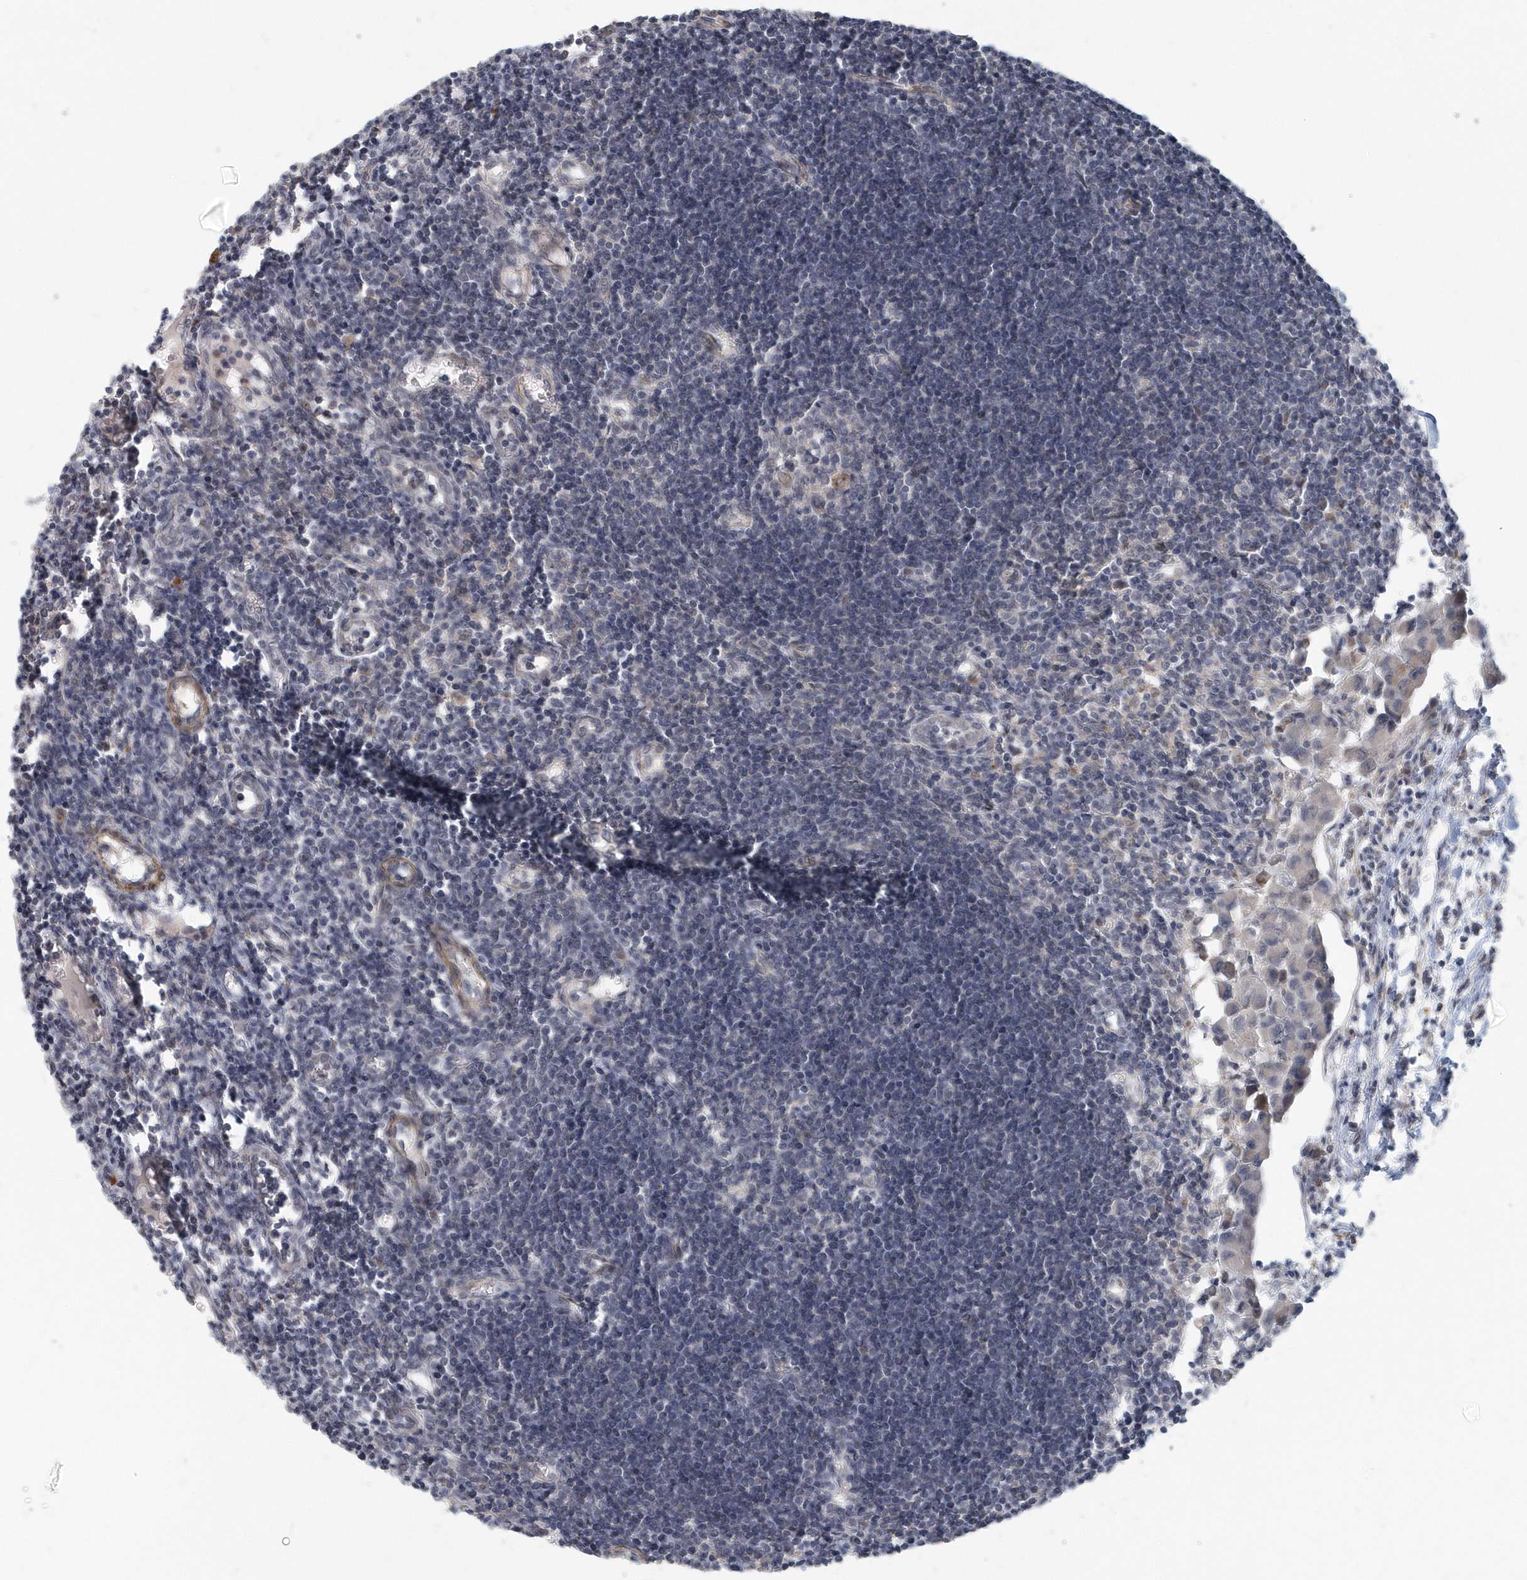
{"staining": {"intensity": "negative", "quantity": "none", "location": "none"}, "tissue": "lymph node", "cell_type": "Germinal center cells", "image_type": "normal", "snomed": [{"axis": "morphology", "description": "Normal tissue, NOS"}, {"axis": "morphology", "description": "Malignant melanoma, Metastatic site"}, {"axis": "topography", "description": "Lymph node"}], "caption": "The immunohistochemistry micrograph has no significant staining in germinal center cells of lymph node.", "gene": "NAPB", "patient": {"sex": "male", "age": 41}}